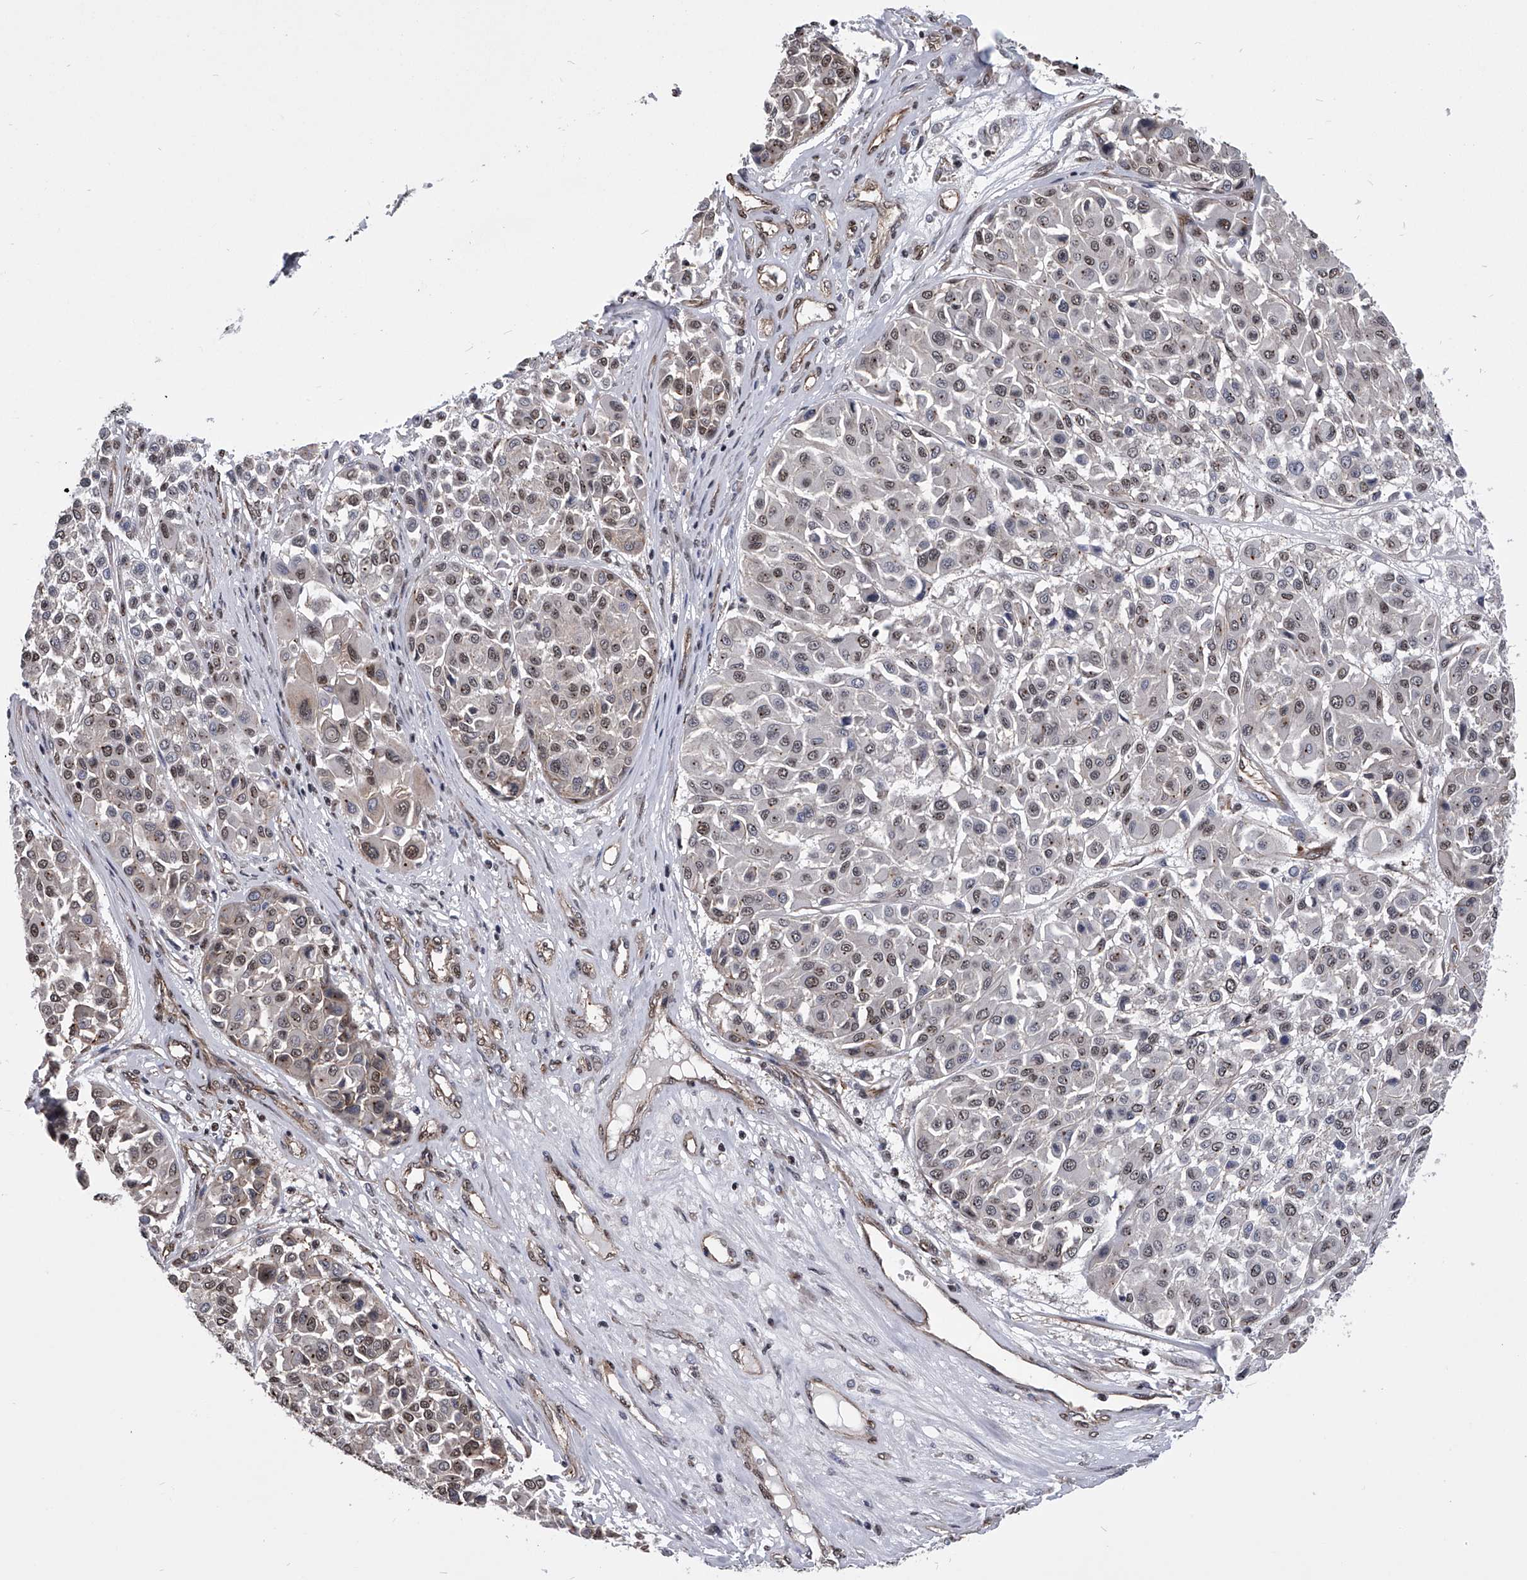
{"staining": {"intensity": "weak", "quantity": "25%-75%", "location": "nuclear"}, "tissue": "melanoma", "cell_type": "Tumor cells", "image_type": "cancer", "snomed": [{"axis": "morphology", "description": "Malignant melanoma, Metastatic site"}, {"axis": "topography", "description": "Soft tissue"}], "caption": "Malignant melanoma (metastatic site) stained for a protein displays weak nuclear positivity in tumor cells.", "gene": "ZNF76", "patient": {"sex": "male", "age": 41}}